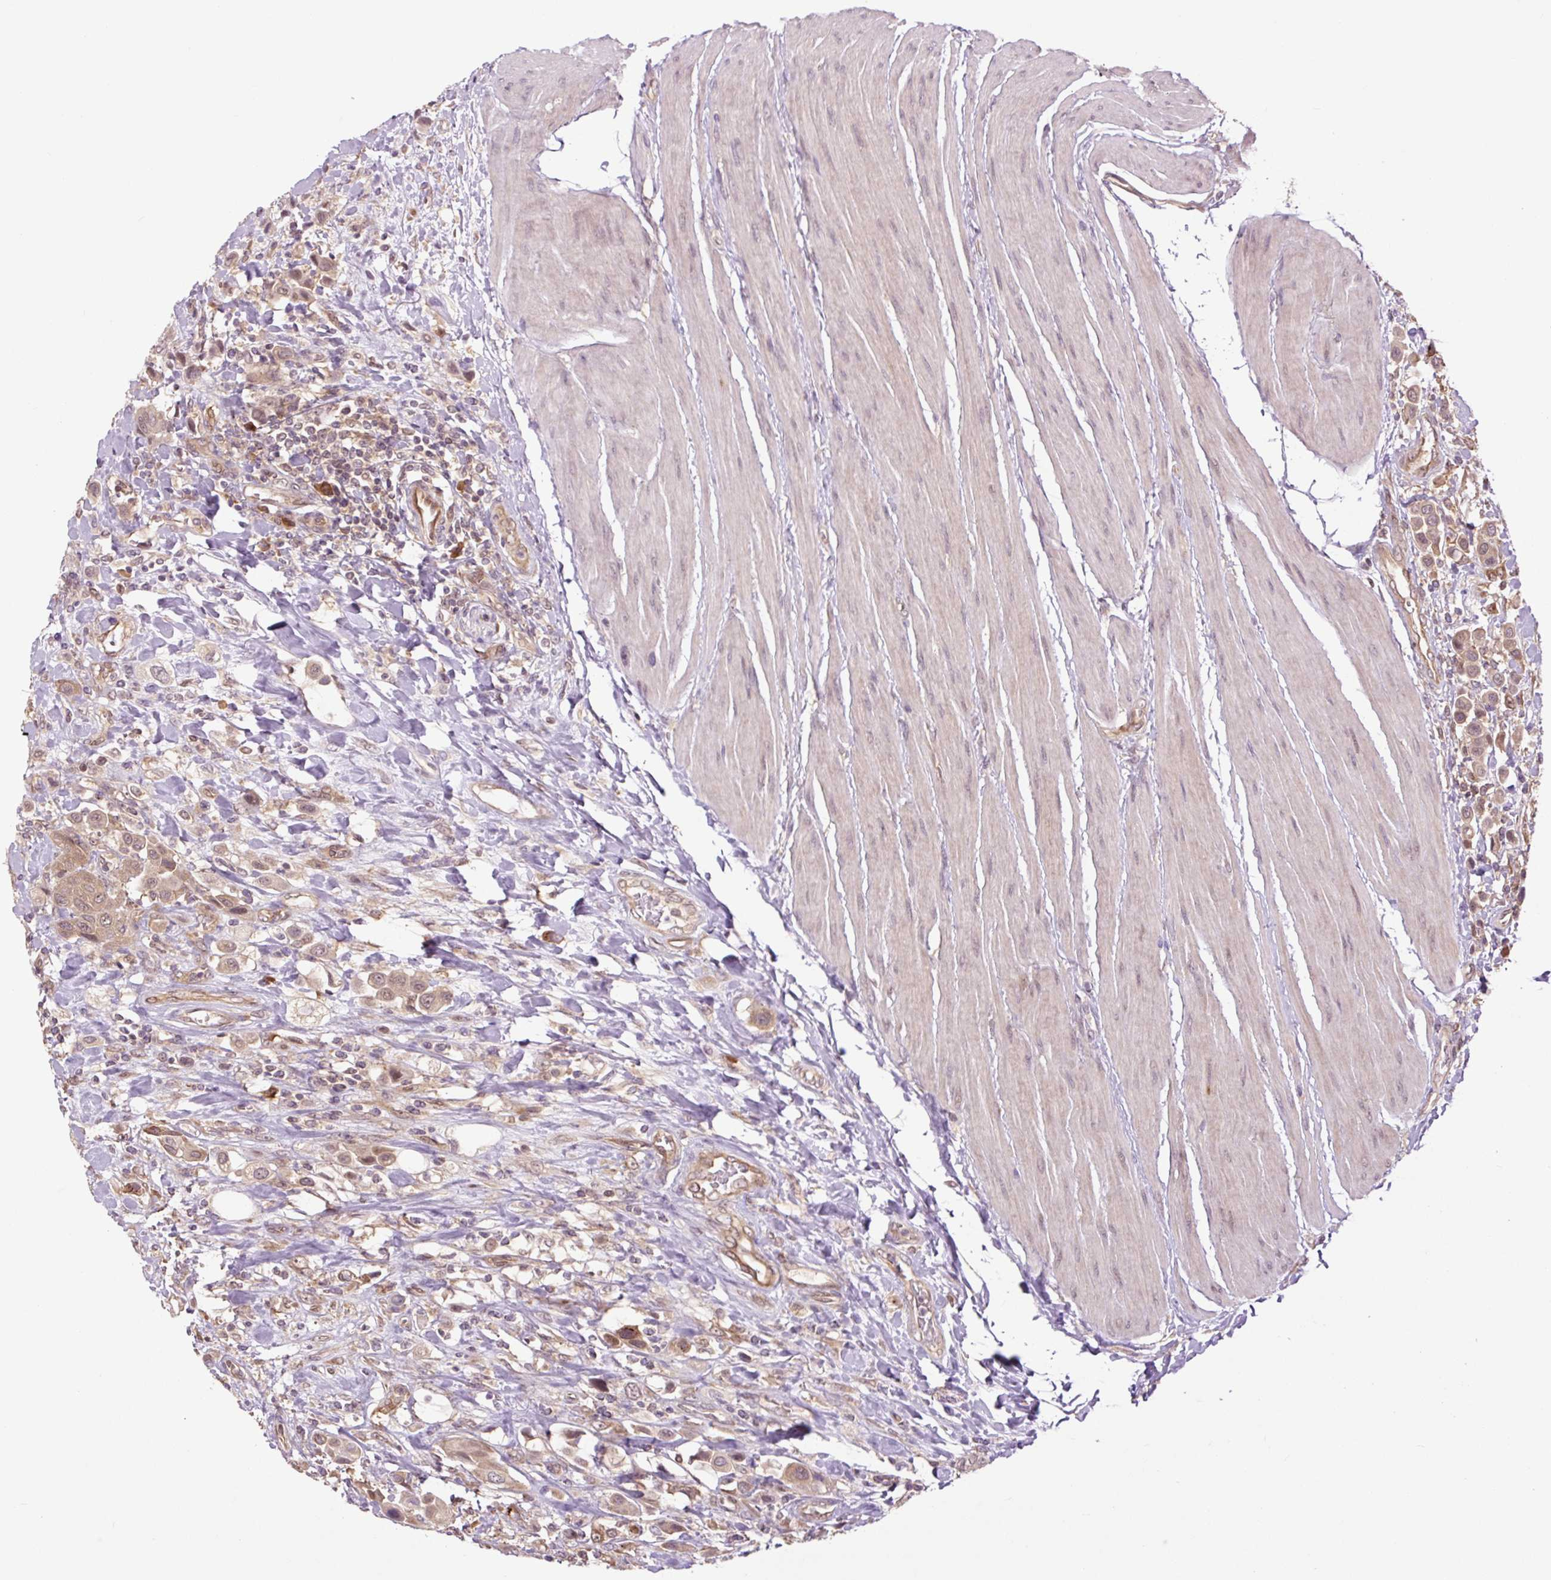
{"staining": {"intensity": "weak", "quantity": ">75%", "location": "cytoplasmic/membranous,nuclear"}, "tissue": "urothelial cancer", "cell_type": "Tumor cells", "image_type": "cancer", "snomed": [{"axis": "morphology", "description": "Urothelial carcinoma, High grade"}, {"axis": "topography", "description": "Urinary bladder"}], "caption": "DAB immunohistochemical staining of human urothelial cancer reveals weak cytoplasmic/membranous and nuclear protein positivity in approximately >75% of tumor cells.", "gene": "TPT1", "patient": {"sex": "male", "age": 50}}